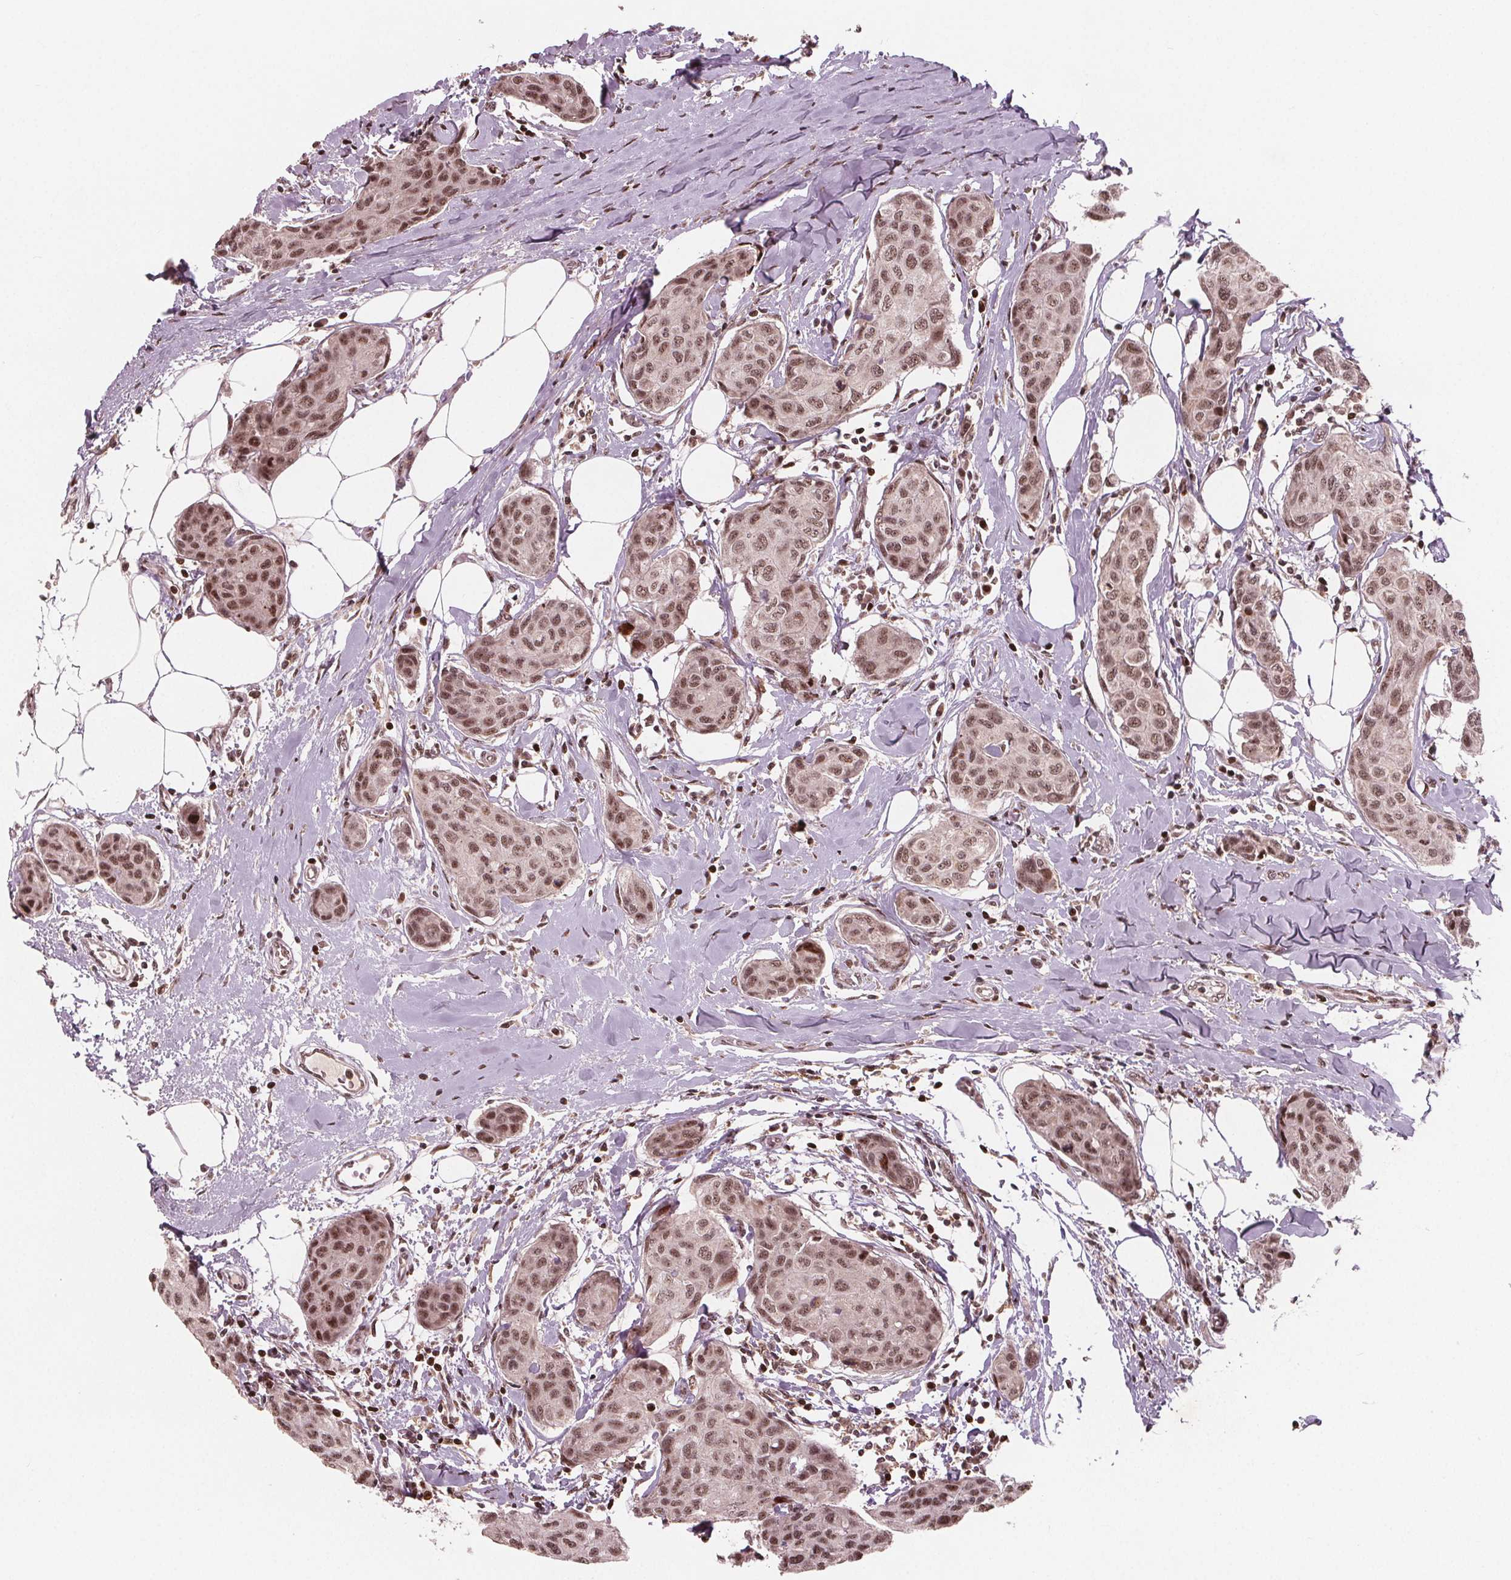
{"staining": {"intensity": "moderate", "quantity": ">75%", "location": "nuclear"}, "tissue": "breast cancer", "cell_type": "Tumor cells", "image_type": "cancer", "snomed": [{"axis": "morphology", "description": "Duct carcinoma"}, {"axis": "topography", "description": "Breast"}], "caption": "The histopathology image displays immunohistochemical staining of breast intraductal carcinoma. There is moderate nuclear expression is appreciated in about >75% of tumor cells. The staining was performed using DAB to visualize the protein expression in brown, while the nuclei were stained in blue with hematoxylin (Magnification: 20x).", "gene": "SNRNP35", "patient": {"sex": "female", "age": 80}}